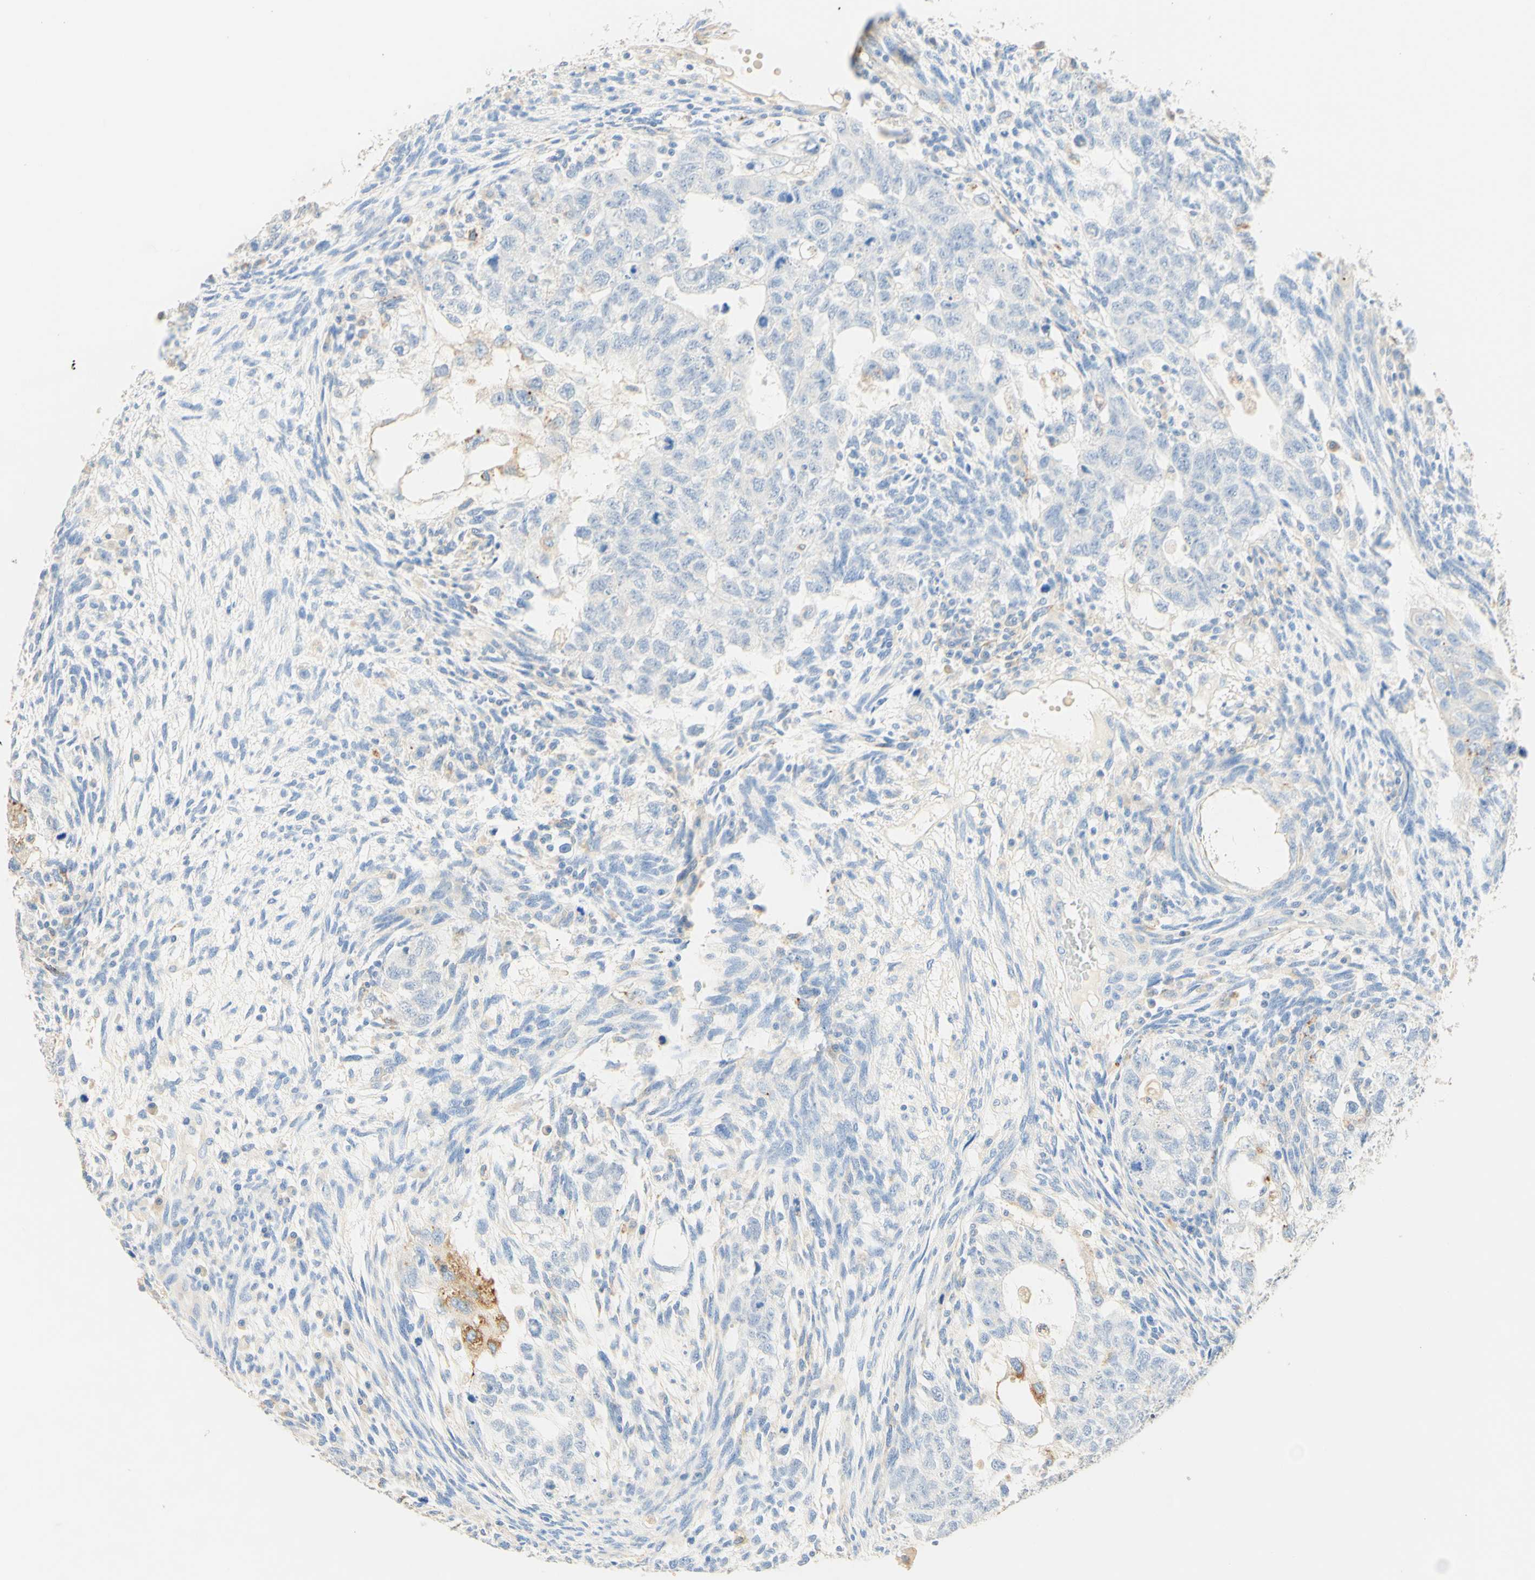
{"staining": {"intensity": "moderate", "quantity": "<25%", "location": "cytoplasmic/membranous"}, "tissue": "testis cancer", "cell_type": "Tumor cells", "image_type": "cancer", "snomed": [{"axis": "morphology", "description": "Normal tissue, NOS"}, {"axis": "morphology", "description": "Carcinoma, Embryonal, NOS"}, {"axis": "topography", "description": "Testis"}], "caption": "Embryonal carcinoma (testis) stained with DAB IHC exhibits low levels of moderate cytoplasmic/membranous staining in about <25% of tumor cells.", "gene": "CD63", "patient": {"sex": "male", "age": 36}}